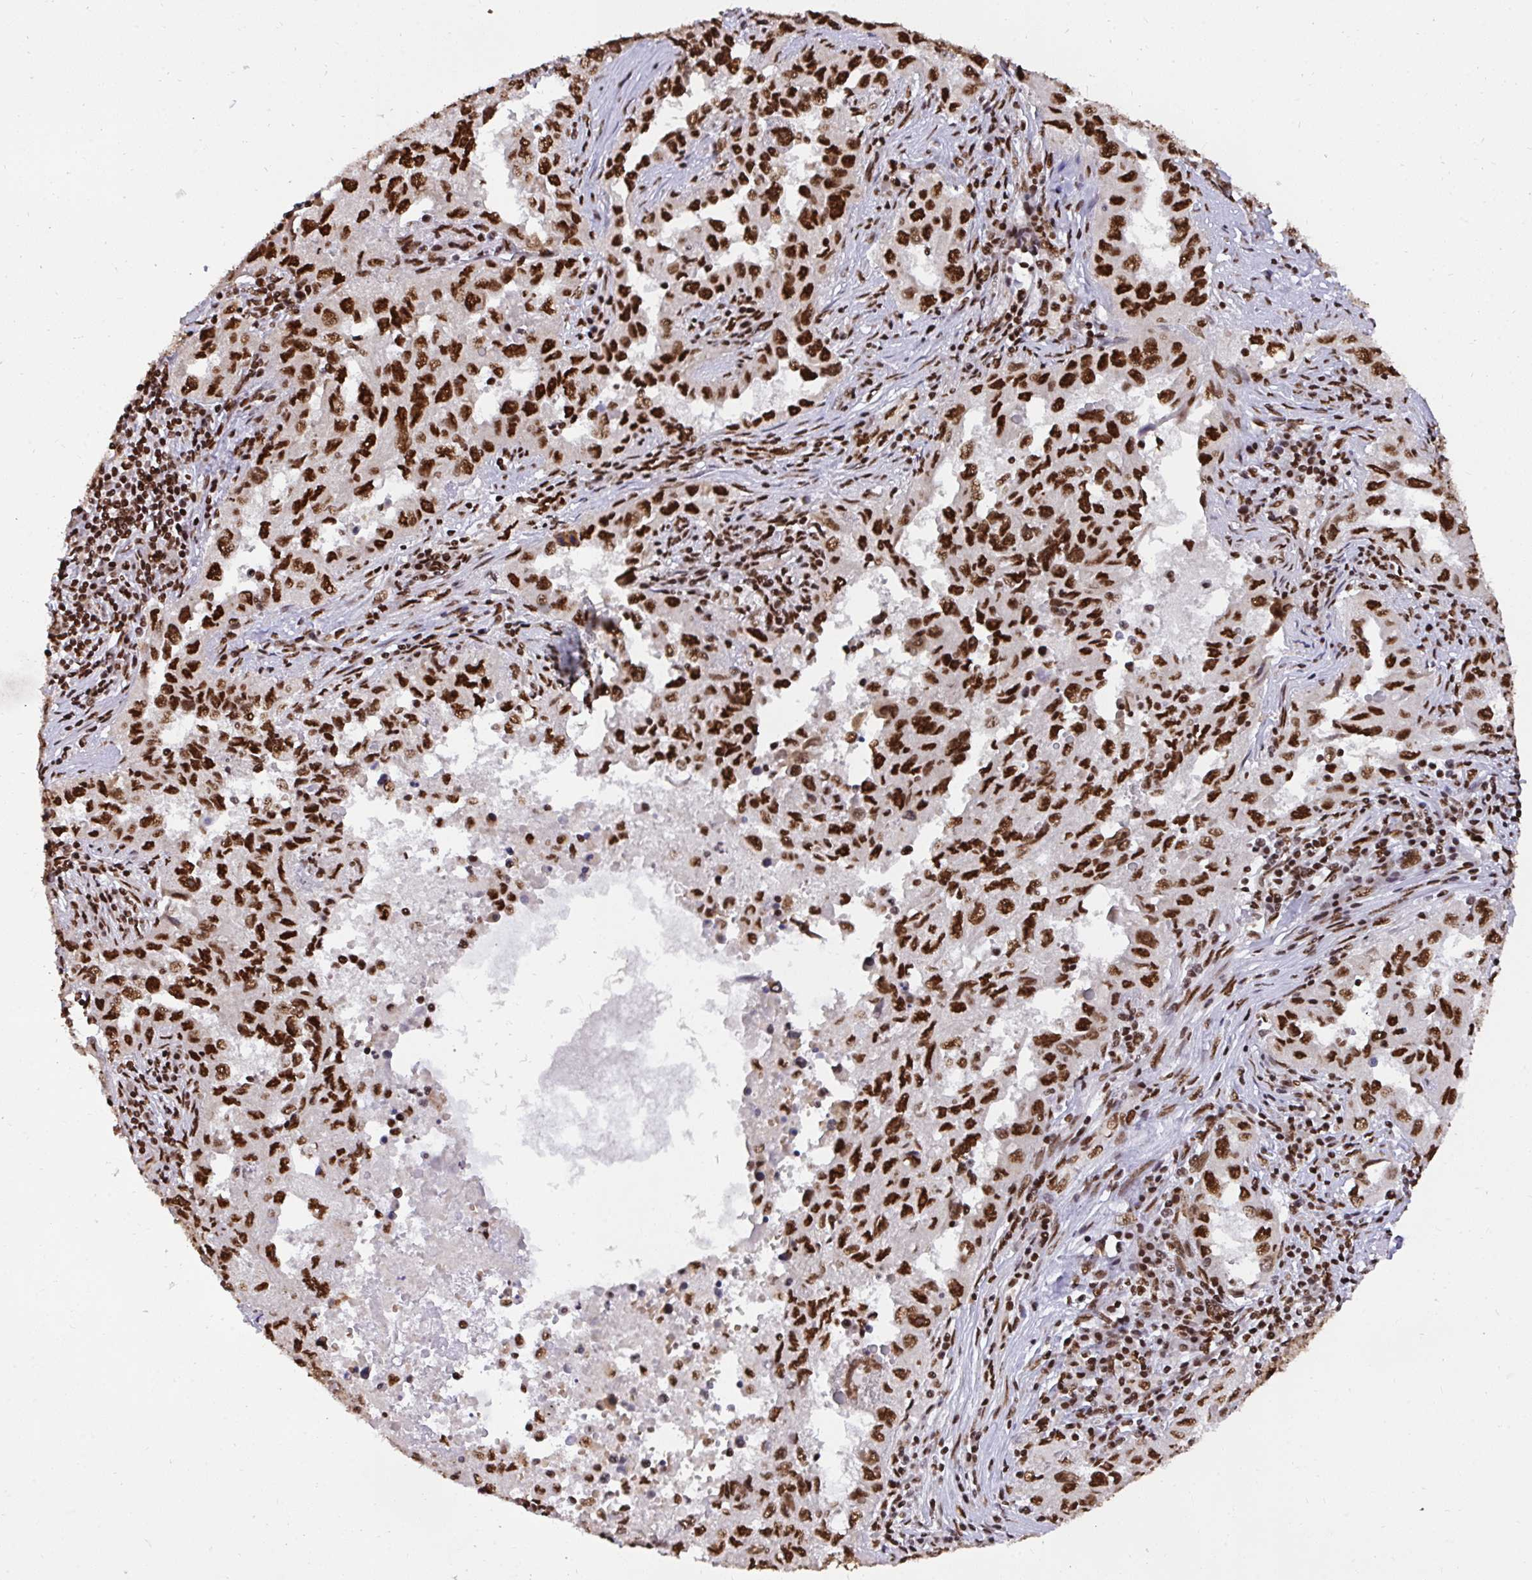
{"staining": {"intensity": "strong", "quantity": ">75%", "location": "nuclear"}, "tissue": "lung cancer", "cell_type": "Tumor cells", "image_type": "cancer", "snomed": [{"axis": "morphology", "description": "Adenocarcinoma, NOS"}, {"axis": "topography", "description": "Lung"}], "caption": "DAB immunohistochemical staining of adenocarcinoma (lung) exhibits strong nuclear protein positivity in approximately >75% of tumor cells.", "gene": "HNRNPL", "patient": {"sex": "female", "age": 73}}